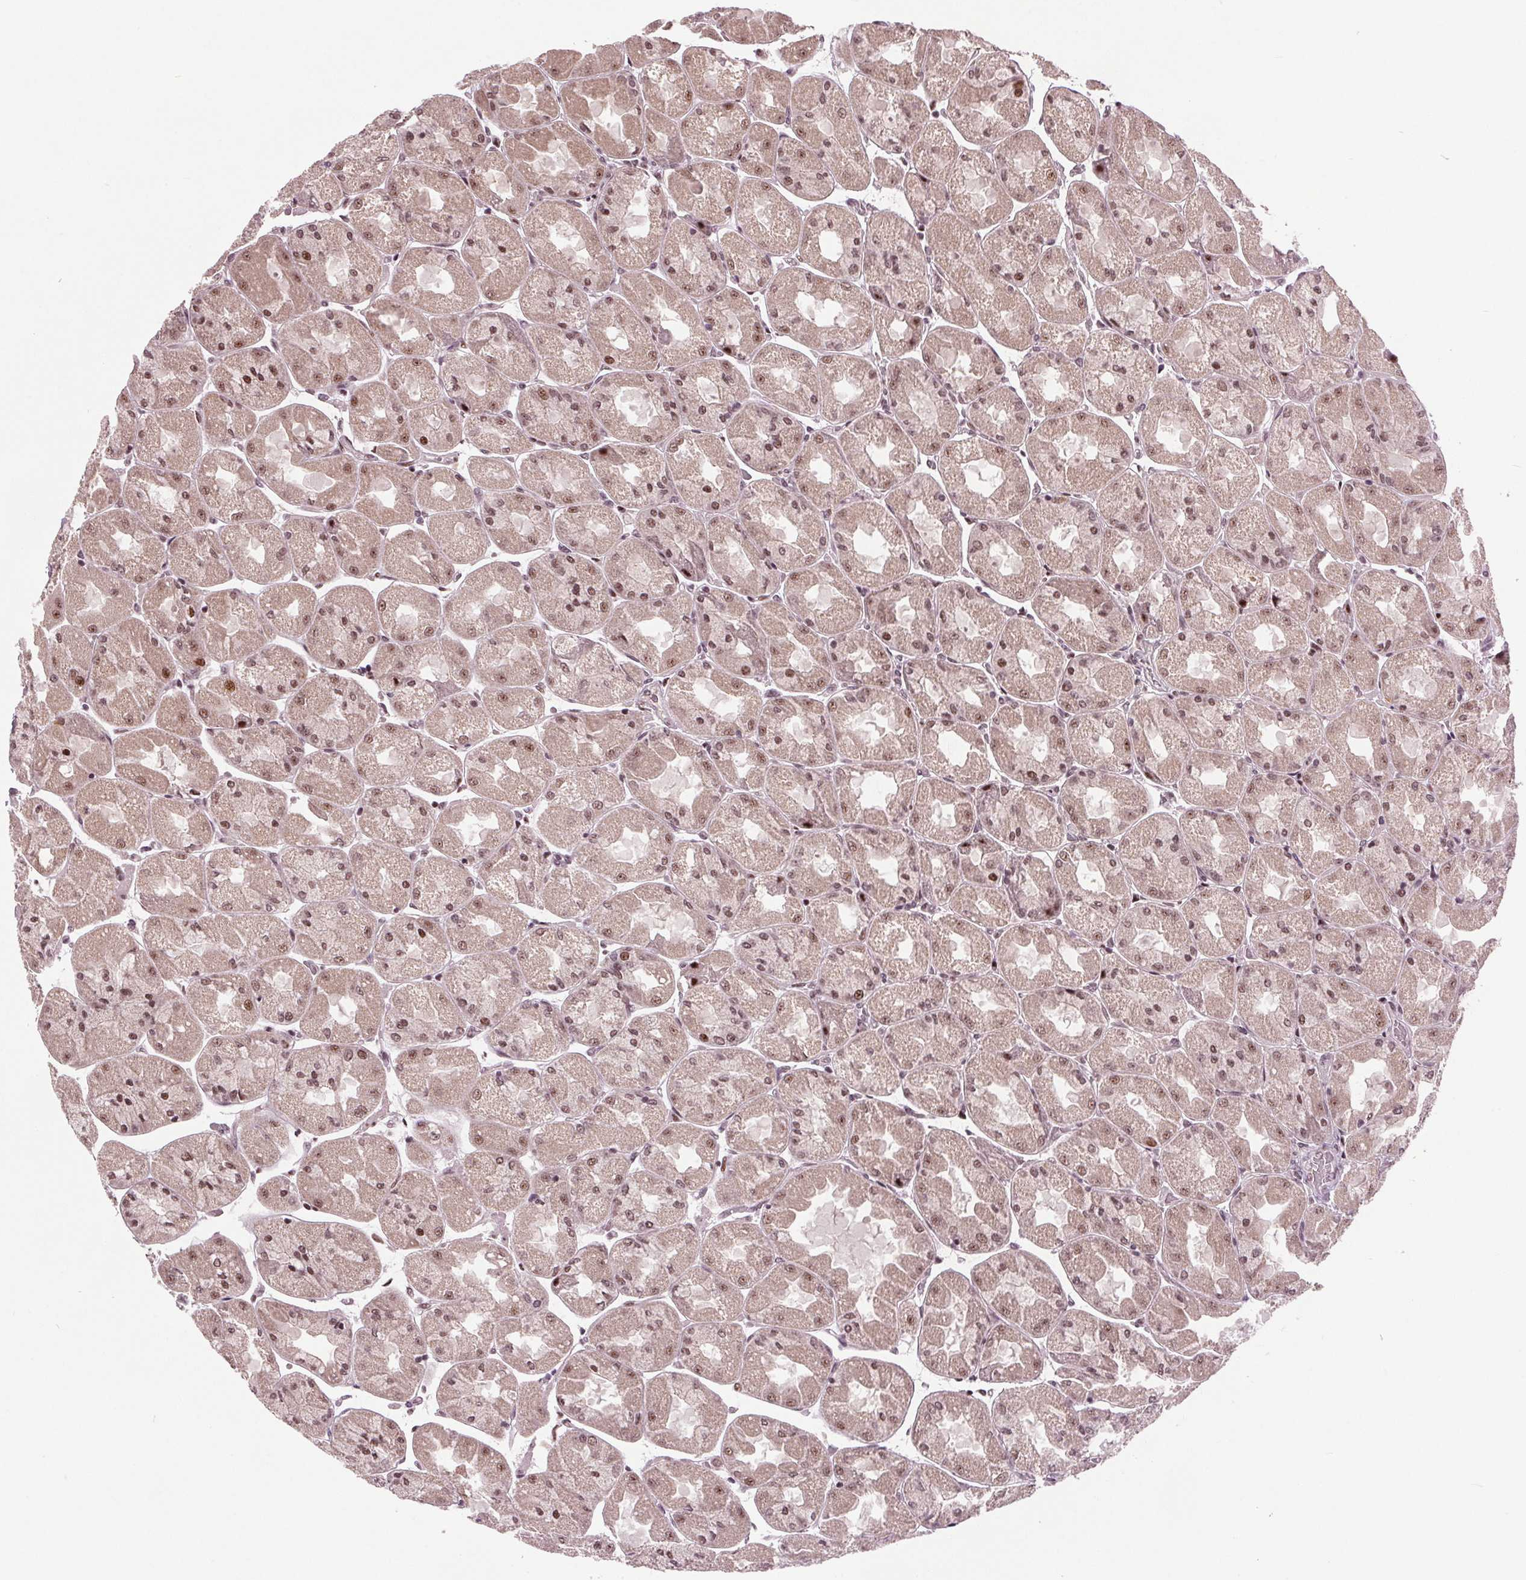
{"staining": {"intensity": "moderate", "quantity": ">75%", "location": "cytoplasmic/membranous,nuclear"}, "tissue": "stomach", "cell_type": "Glandular cells", "image_type": "normal", "snomed": [{"axis": "morphology", "description": "Normal tissue, NOS"}, {"axis": "topography", "description": "Stomach"}], "caption": "Immunohistochemical staining of unremarkable human stomach exhibits >75% levels of moderate cytoplasmic/membranous,nuclear protein expression in about >75% of glandular cells.", "gene": "TTC34", "patient": {"sex": "female", "age": 61}}